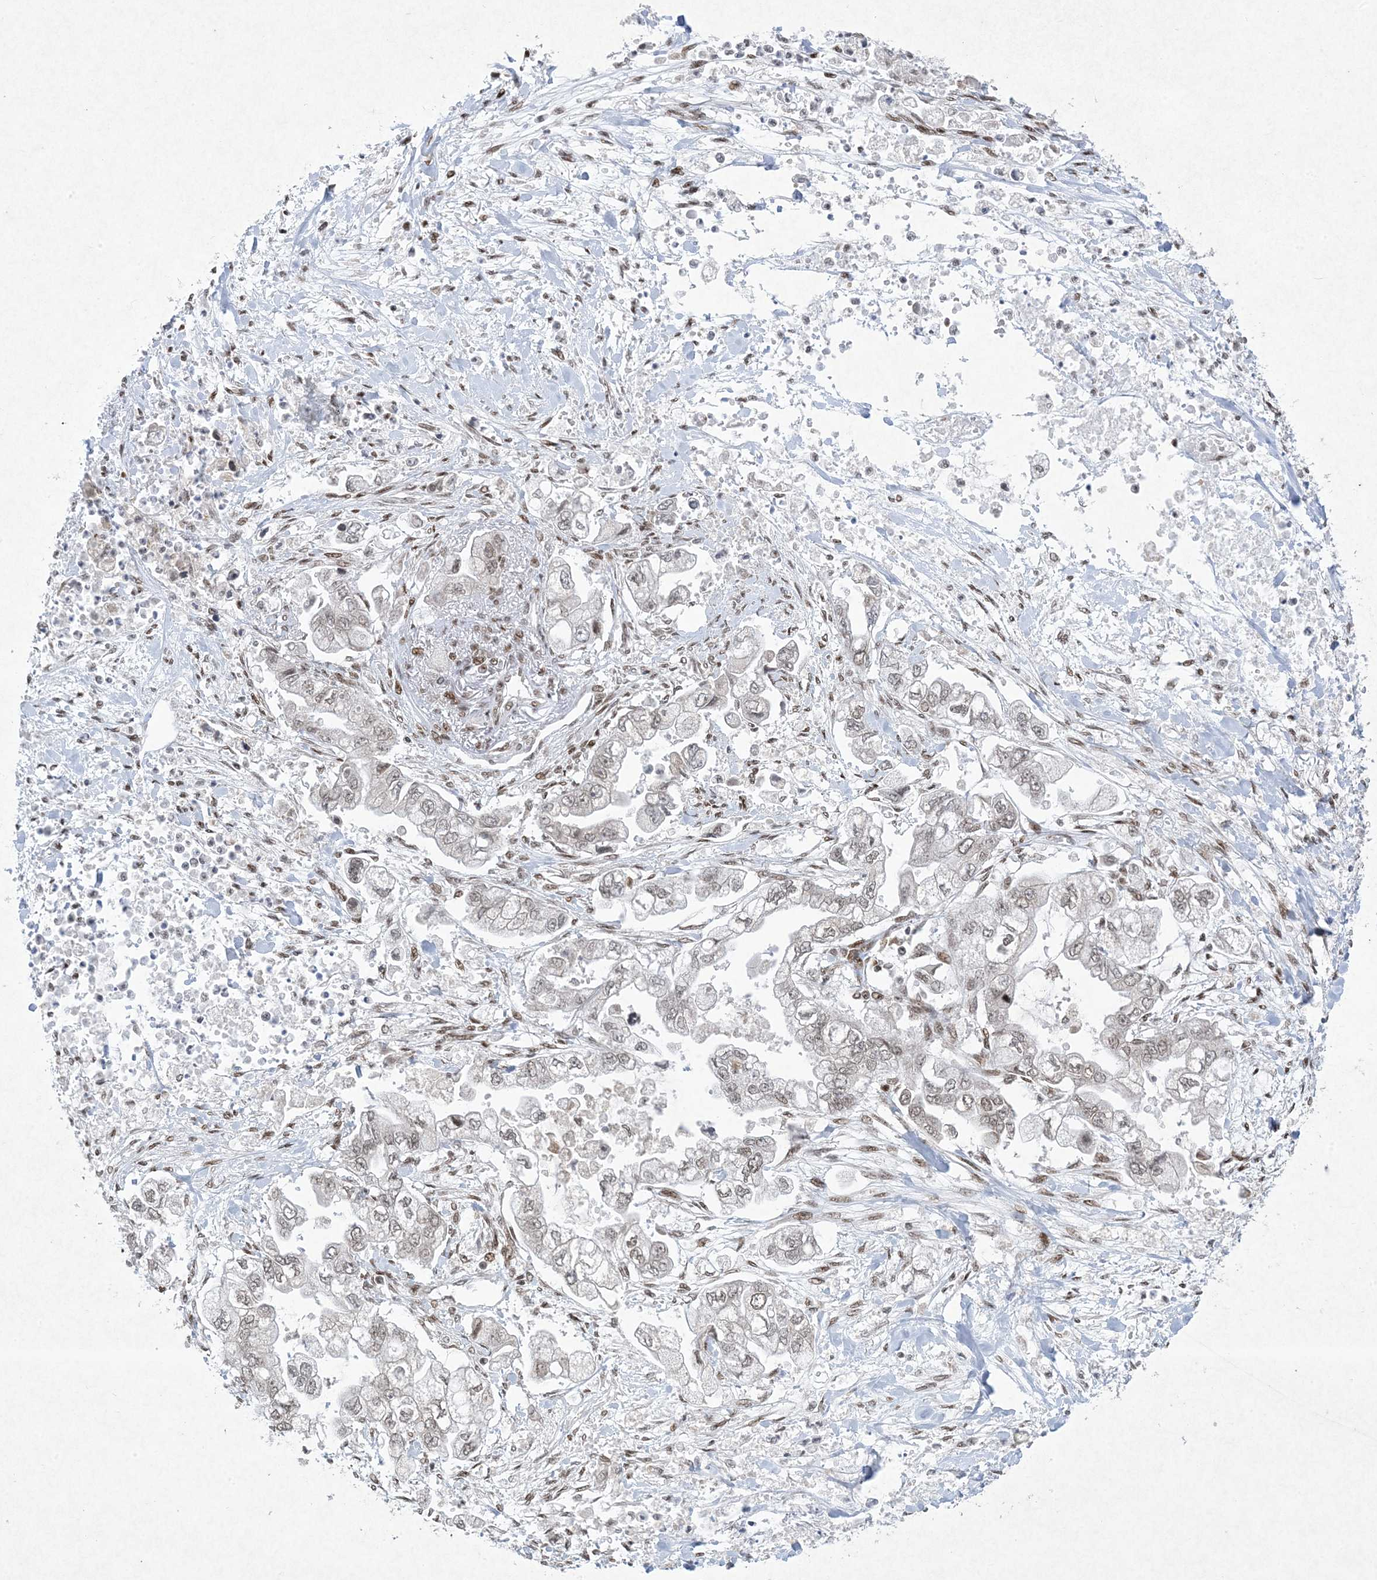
{"staining": {"intensity": "moderate", "quantity": ">75%", "location": "nuclear"}, "tissue": "stomach cancer", "cell_type": "Tumor cells", "image_type": "cancer", "snomed": [{"axis": "morphology", "description": "Normal tissue, NOS"}, {"axis": "morphology", "description": "Adenocarcinoma, NOS"}, {"axis": "topography", "description": "Stomach"}], "caption": "Immunohistochemistry photomicrograph of stomach cancer (adenocarcinoma) stained for a protein (brown), which displays medium levels of moderate nuclear positivity in about >75% of tumor cells.", "gene": "PKNOX2", "patient": {"sex": "male", "age": 62}}